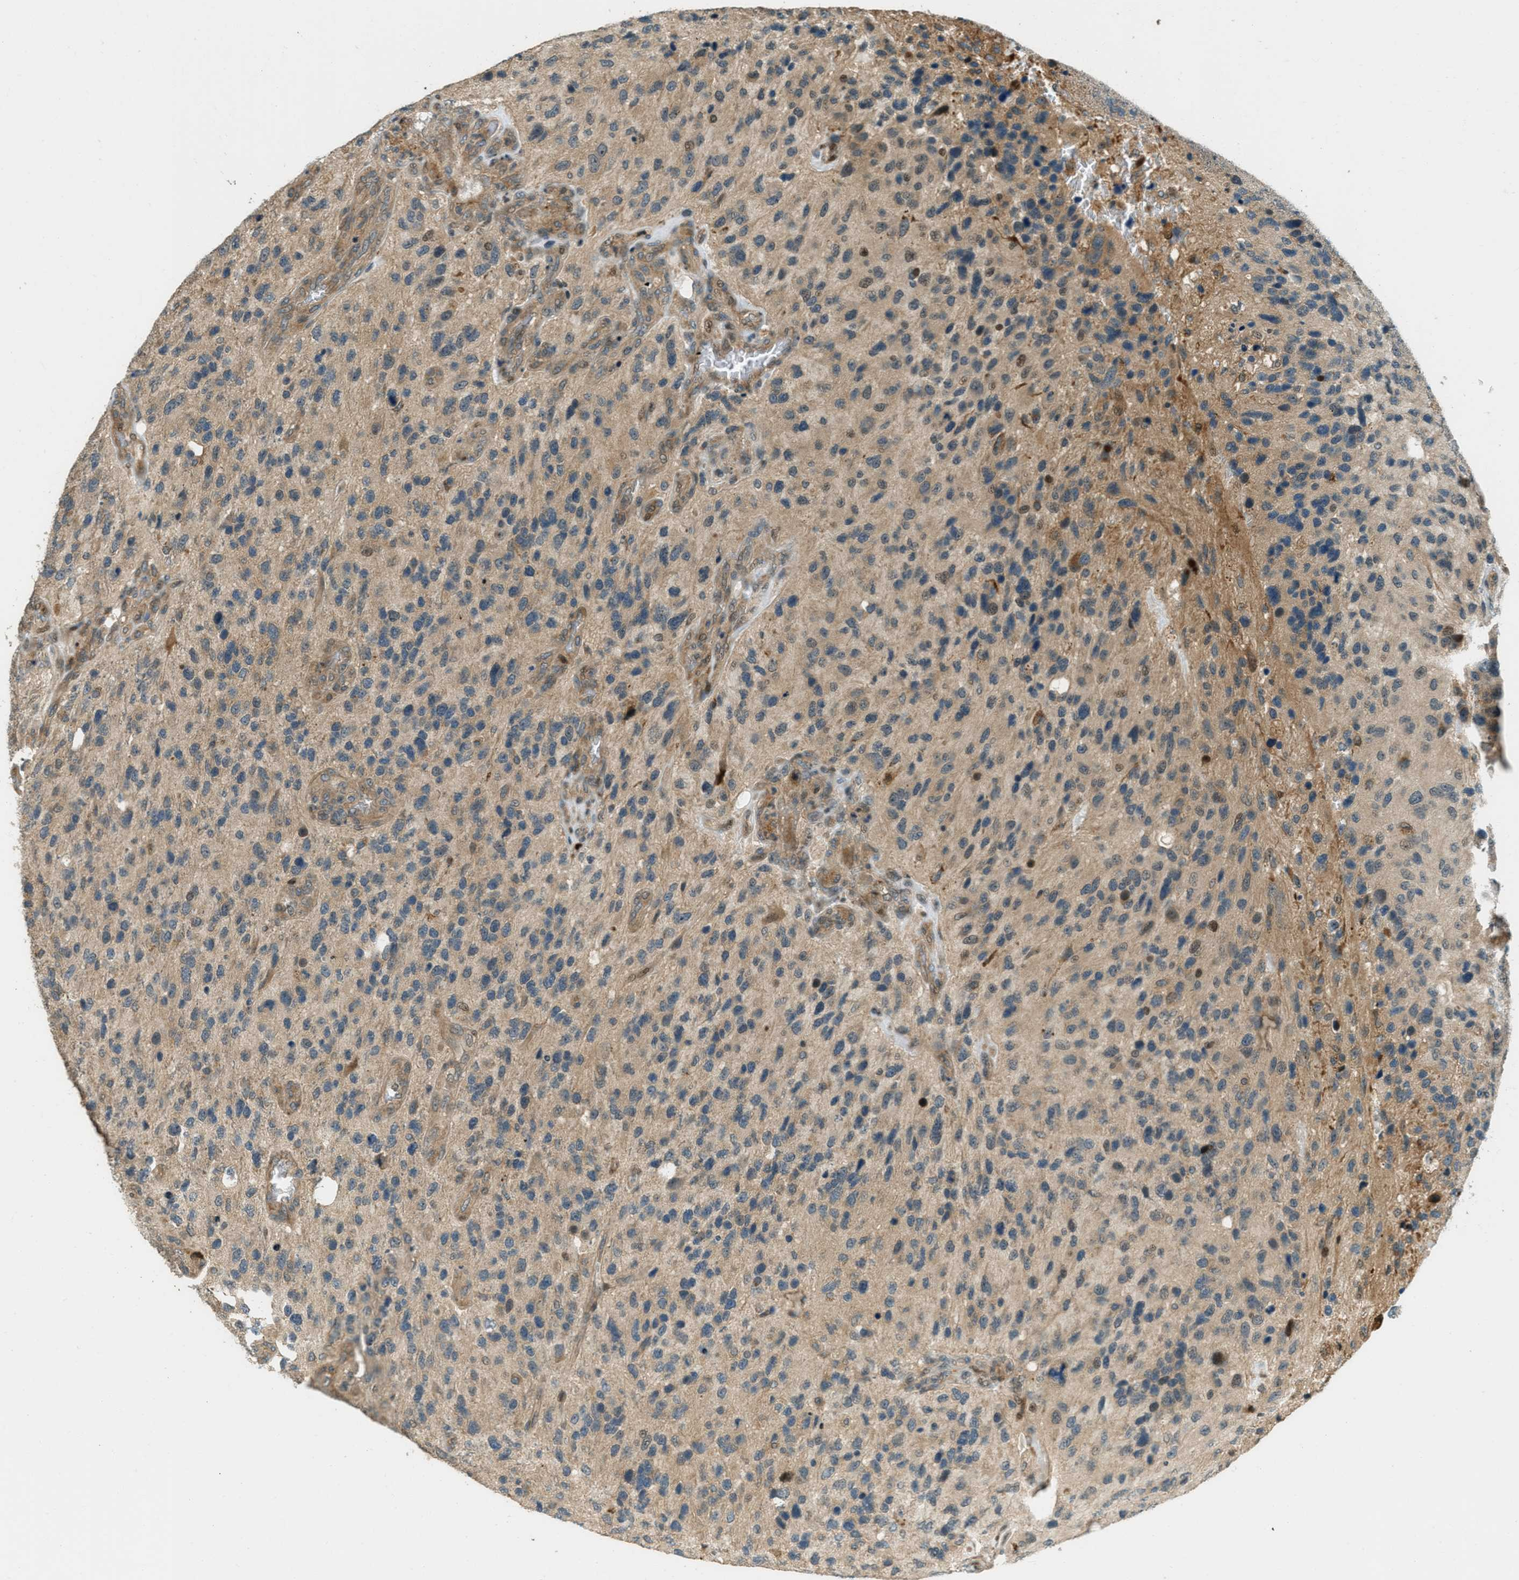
{"staining": {"intensity": "weak", "quantity": "25%-75%", "location": "cytoplasmic/membranous"}, "tissue": "glioma", "cell_type": "Tumor cells", "image_type": "cancer", "snomed": [{"axis": "morphology", "description": "Glioma, malignant, High grade"}, {"axis": "topography", "description": "Brain"}], "caption": "Glioma stained with immunohistochemistry shows weak cytoplasmic/membranous staining in about 25%-75% of tumor cells.", "gene": "PTPN23", "patient": {"sex": "female", "age": 58}}